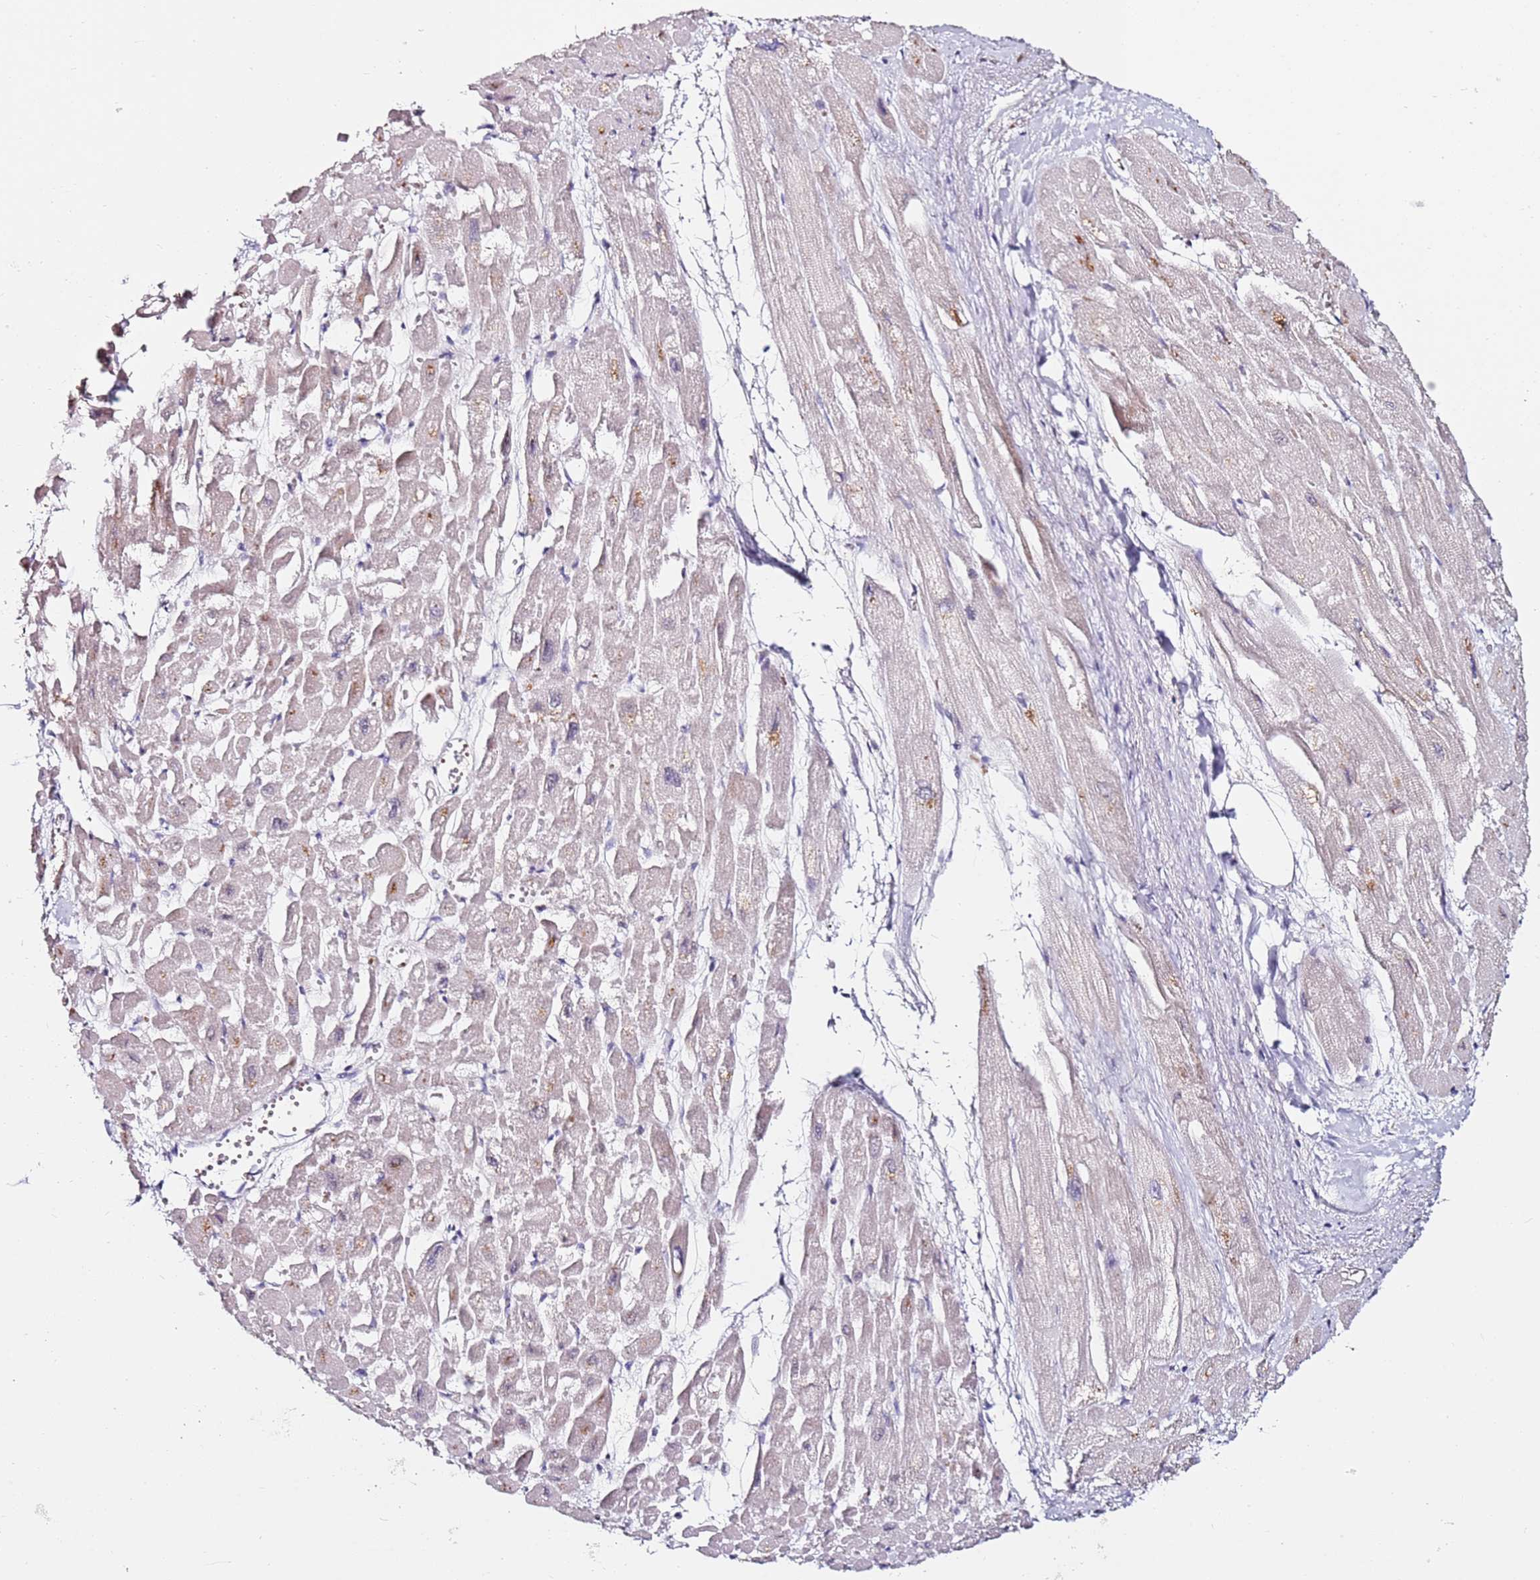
{"staining": {"intensity": "weak", "quantity": "25%-75%", "location": "cytoplasmic/membranous,nuclear"}, "tissue": "heart muscle", "cell_type": "Cardiomyocytes", "image_type": "normal", "snomed": [{"axis": "morphology", "description": "Normal tissue, NOS"}, {"axis": "topography", "description": "Heart"}], "caption": "Immunohistochemistry micrograph of benign heart muscle: human heart muscle stained using immunohistochemistry (IHC) reveals low levels of weak protein expression localized specifically in the cytoplasmic/membranous,nuclear of cardiomyocytes, appearing as a cytoplasmic/membranous,nuclear brown color.", "gene": "RARS2", "patient": {"sex": "male", "age": 54}}